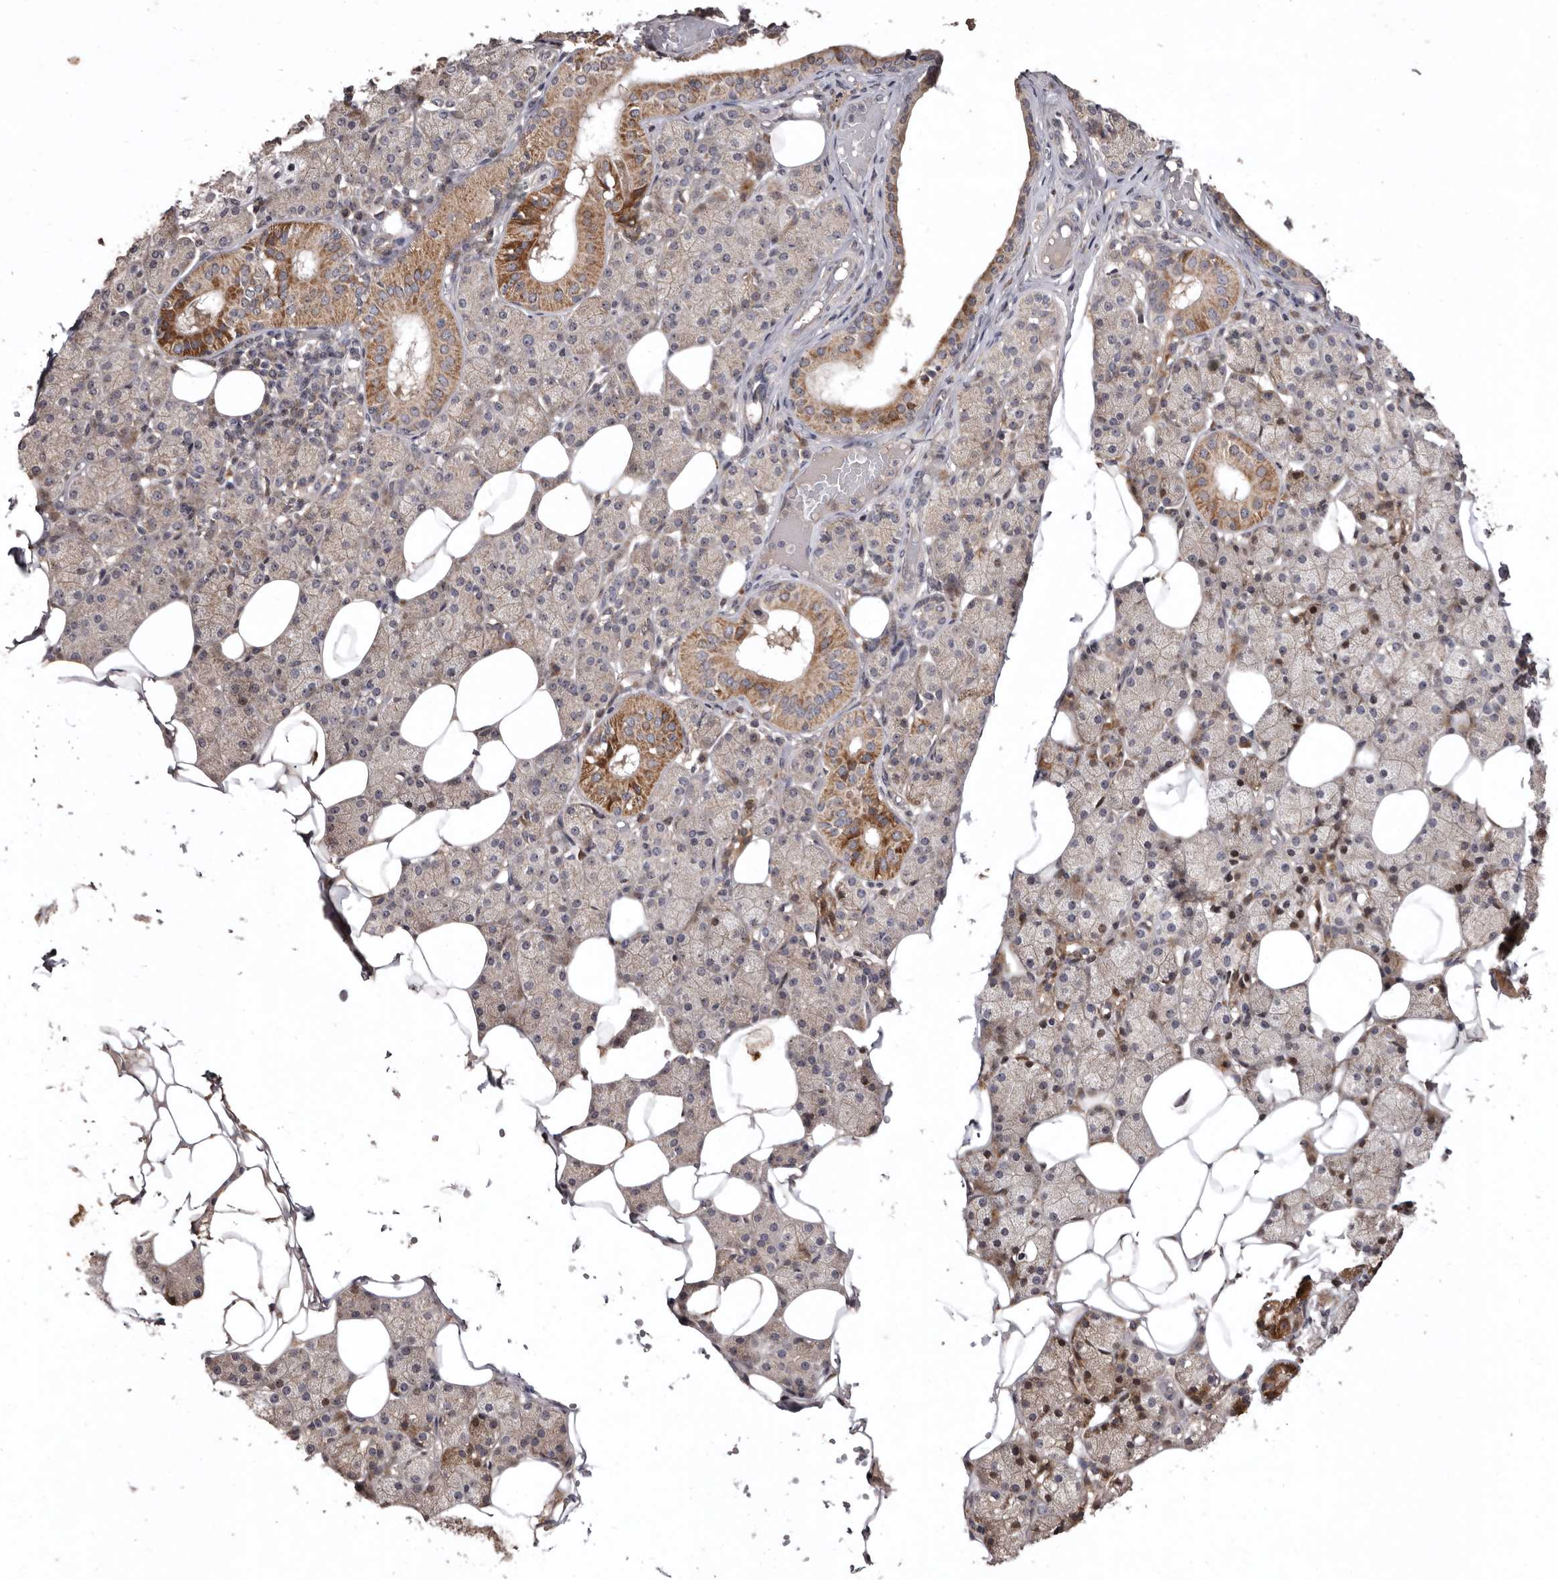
{"staining": {"intensity": "moderate", "quantity": "25%-75%", "location": "cytoplasmic/membranous"}, "tissue": "salivary gland", "cell_type": "Glandular cells", "image_type": "normal", "snomed": [{"axis": "morphology", "description": "Normal tissue, NOS"}, {"axis": "topography", "description": "Salivary gland"}], "caption": "A histopathology image showing moderate cytoplasmic/membranous expression in about 25%-75% of glandular cells in benign salivary gland, as visualized by brown immunohistochemical staining.", "gene": "FLAD1", "patient": {"sex": "female", "age": 33}}